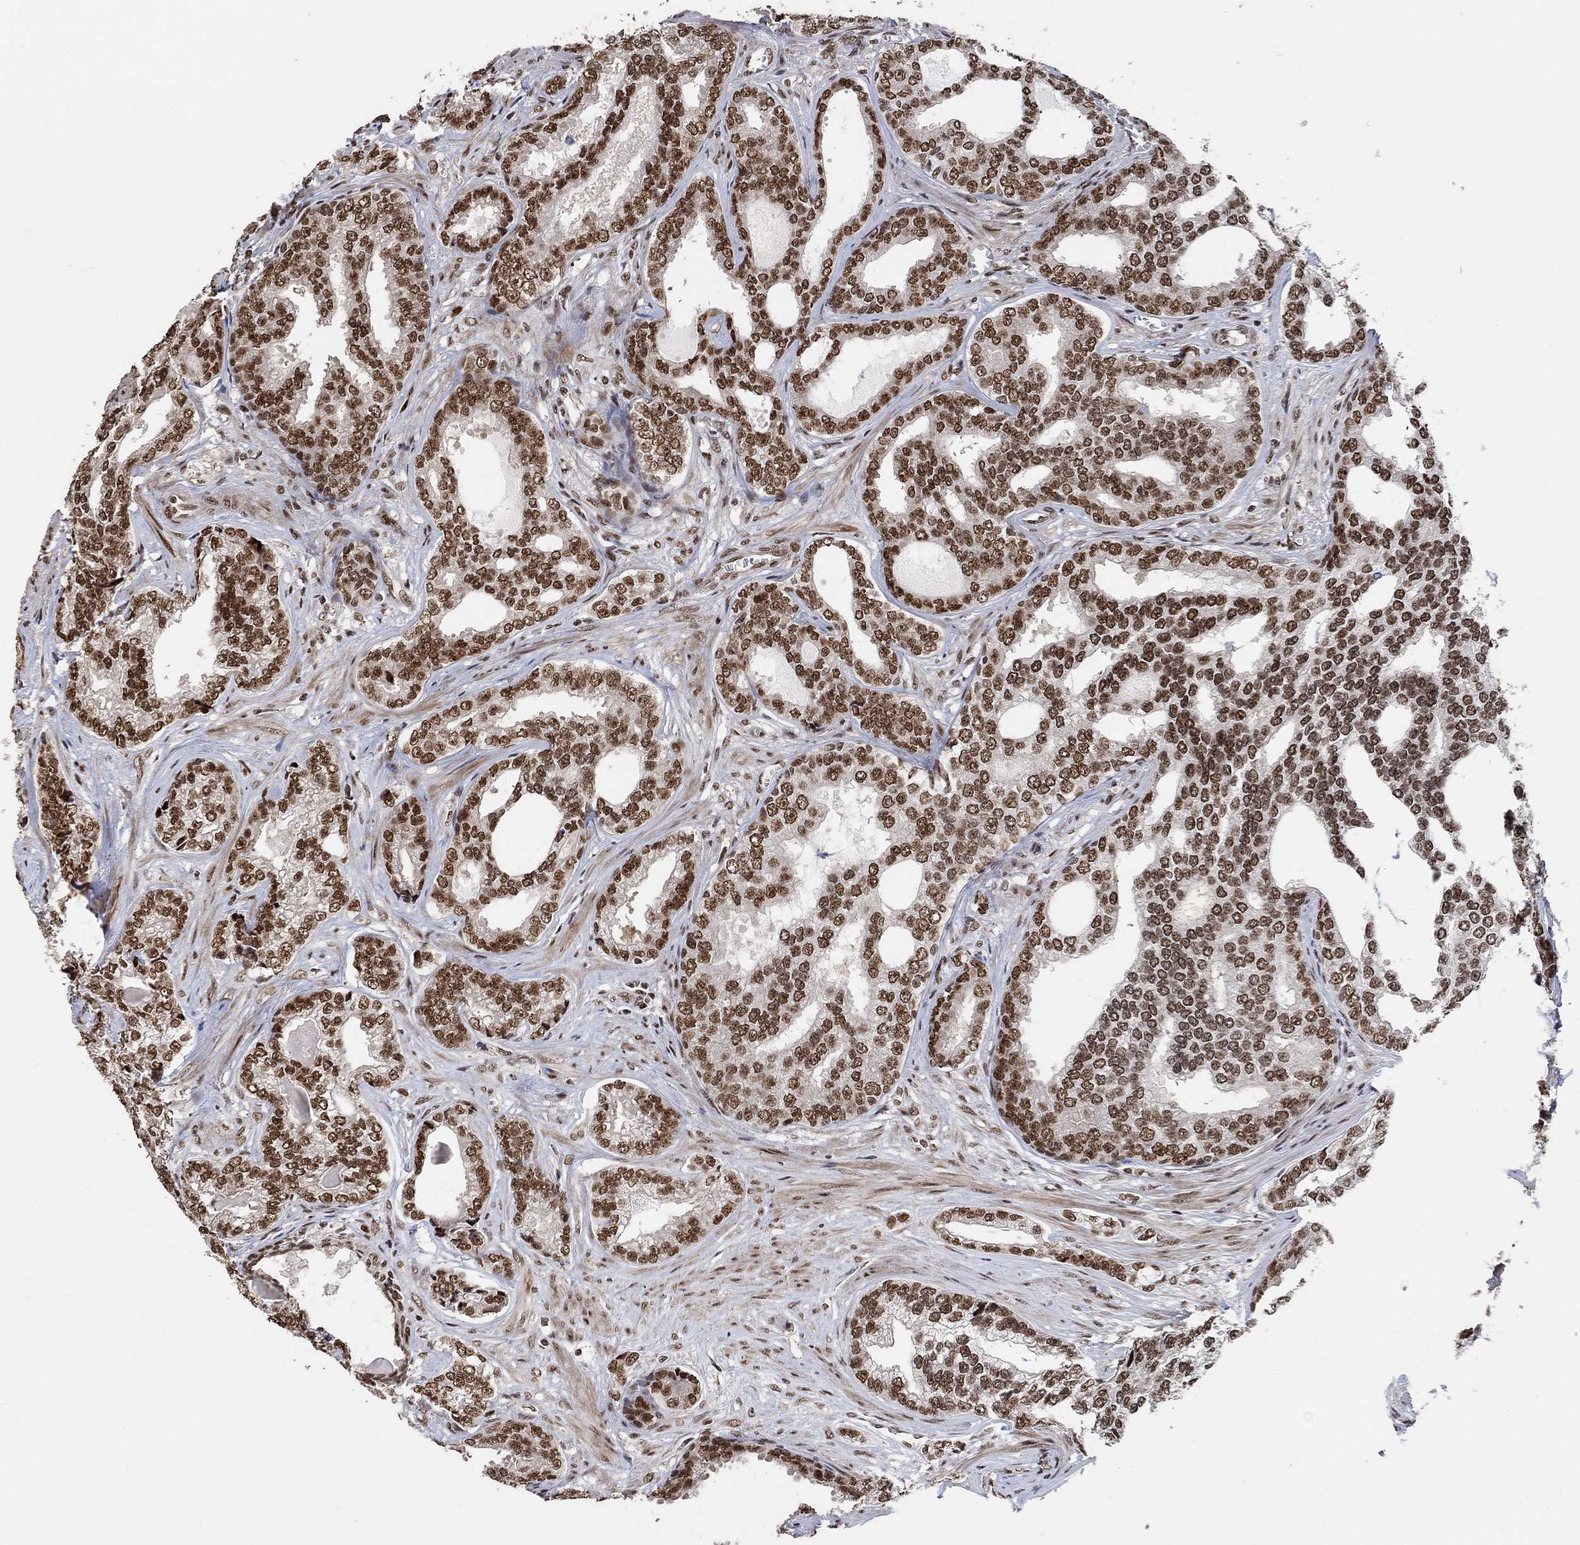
{"staining": {"intensity": "strong", "quantity": ">75%", "location": "nuclear"}, "tissue": "prostate cancer", "cell_type": "Tumor cells", "image_type": "cancer", "snomed": [{"axis": "morphology", "description": "Adenocarcinoma, NOS"}, {"axis": "topography", "description": "Prostate"}], "caption": "Immunohistochemical staining of prostate adenocarcinoma exhibits strong nuclear protein expression in about >75% of tumor cells.", "gene": "E4F1", "patient": {"sex": "male", "age": 67}}